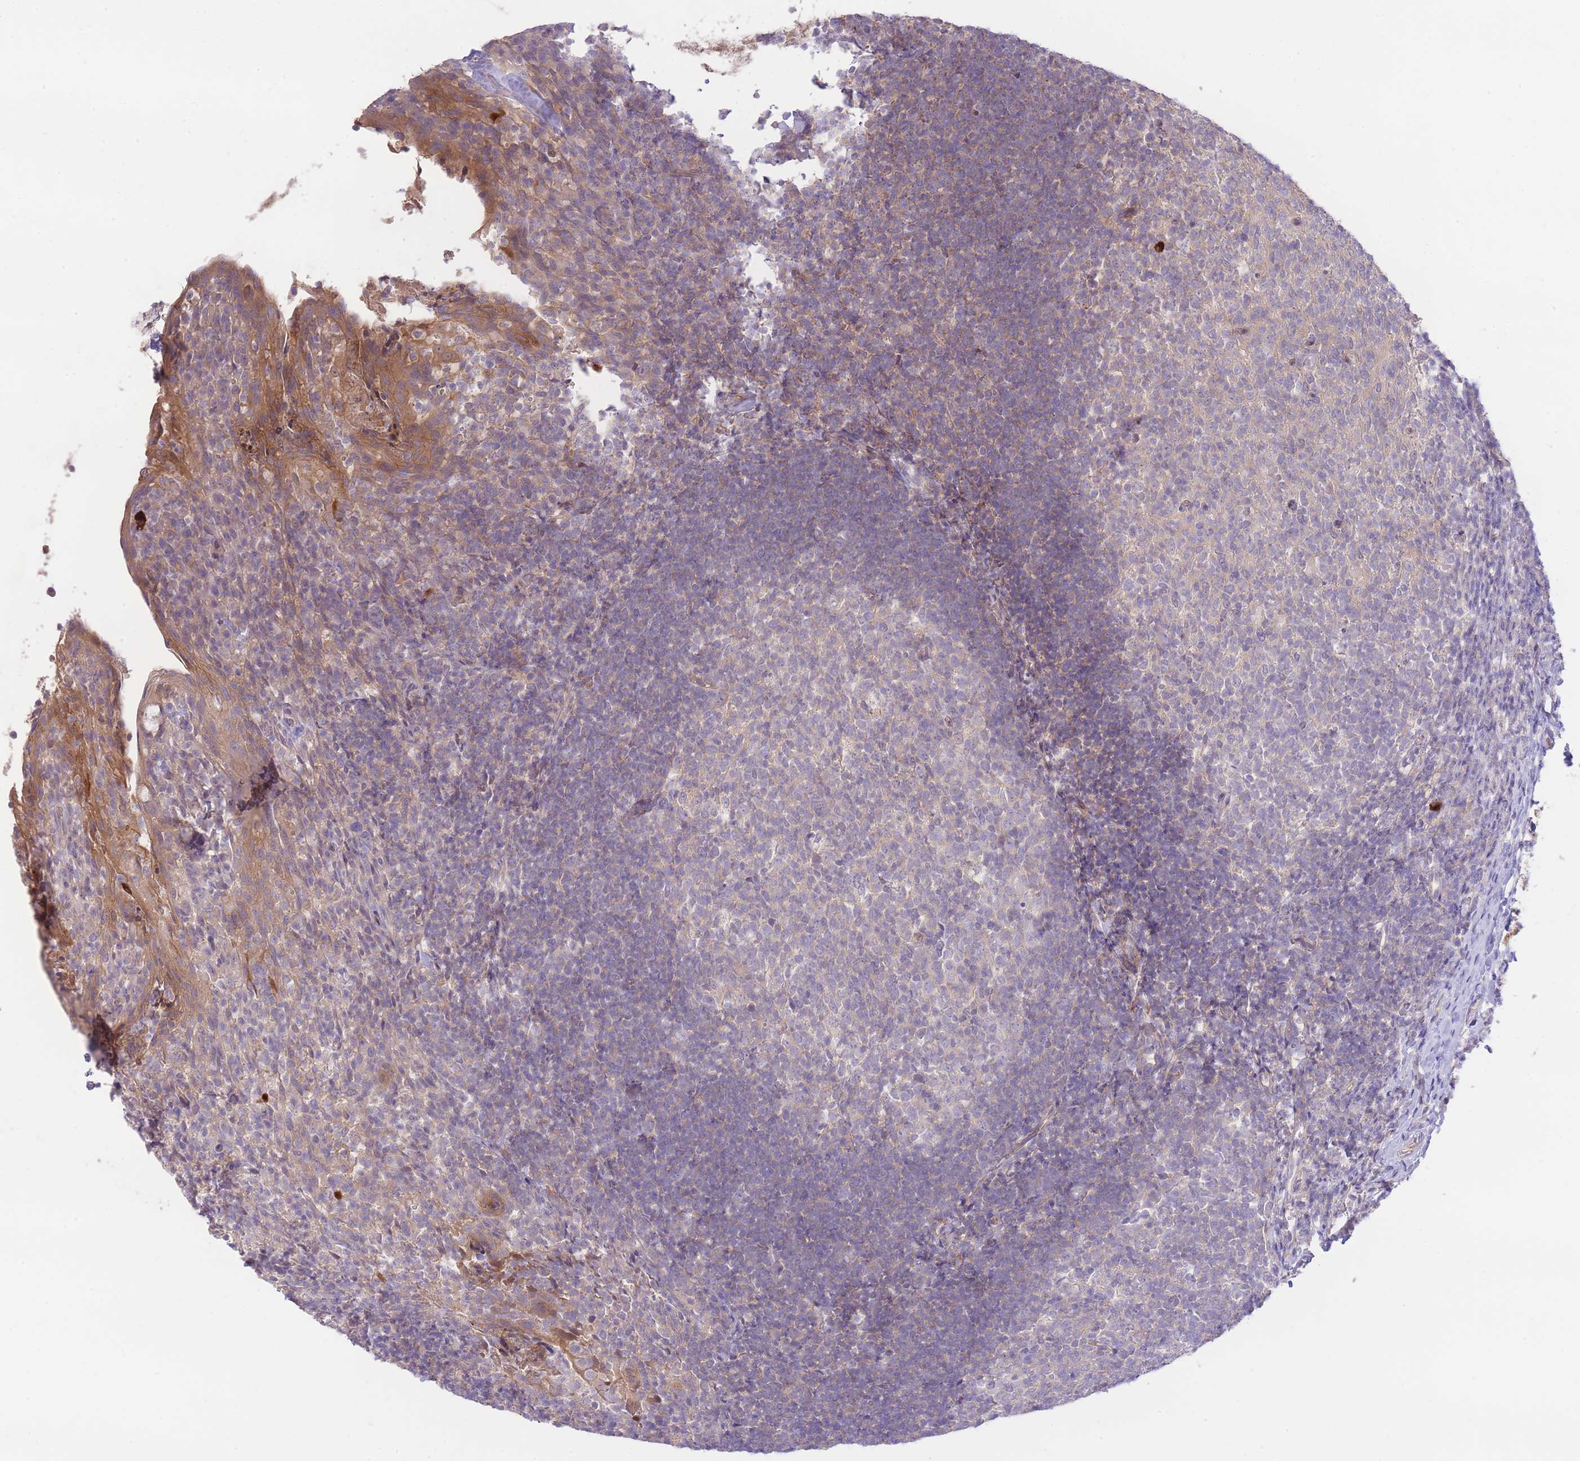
{"staining": {"intensity": "moderate", "quantity": "25%-75%", "location": "cytoplasmic/membranous"}, "tissue": "tonsil", "cell_type": "Germinal center cells", "image_type": "normal", "snomed": [{"axis": "morphology", "description": "Normal tissue, NOS"}, {"axis": "topography", "description": "Tonsil"}], "caption": "This is a photomicrograph of IHC staining of normal tonsil, which shows moderate staining in the cytoplasmic/membranous of germinal center cells.", "gene": "PREP", "patient": {"sex": "female", "age": 10}}